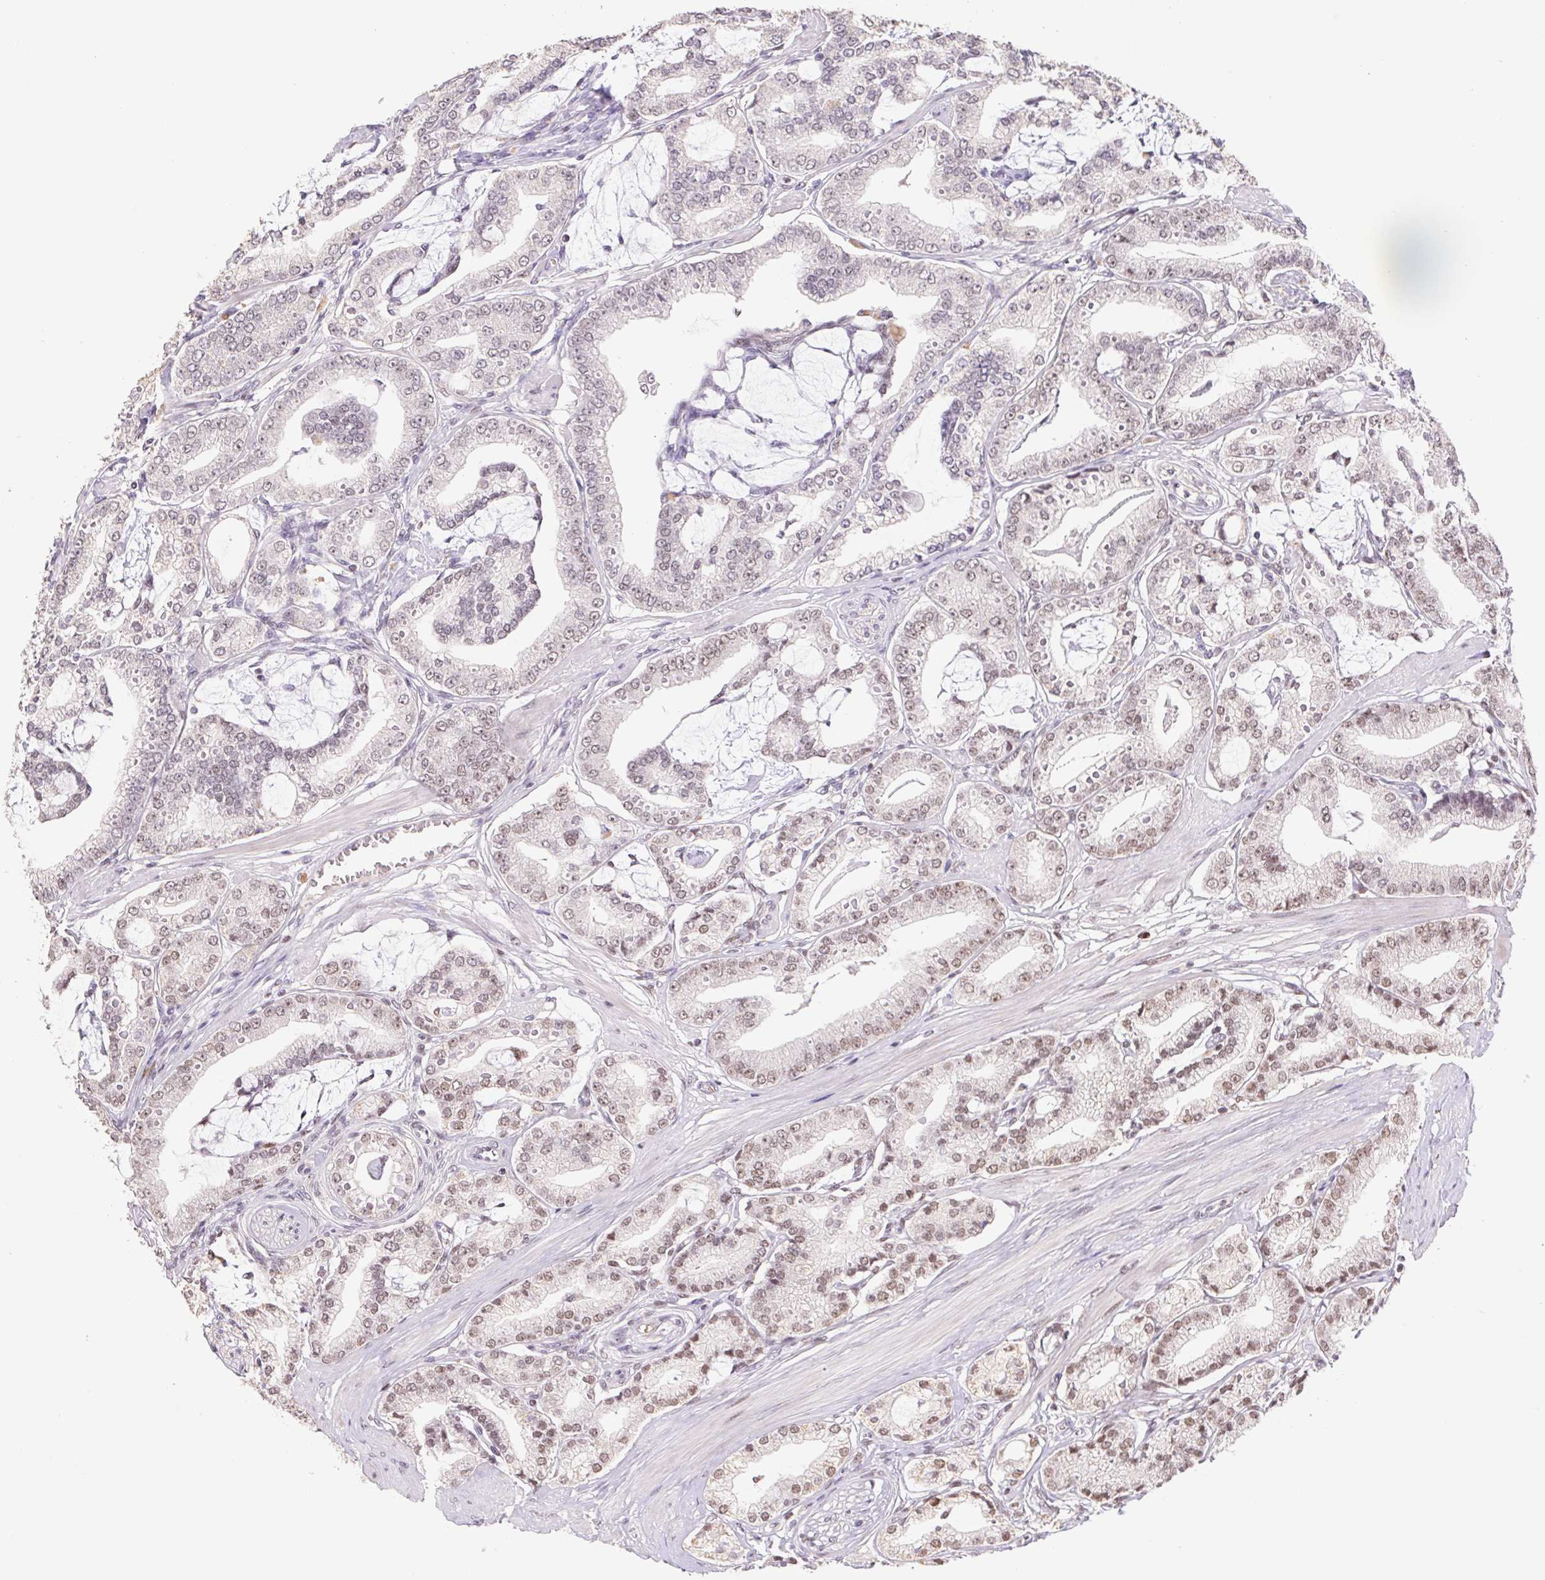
{"staining": {"intensity": "moderate", "quantity": ">75%", "location": "nuclear"}, "tissue": "prostate cancer", "cell_type": "Tumor cells", "image_type": "cancer", "snomed": [{"axis": "morphology", "description": "Adenocarcinoma, High grade"}, {"axis": "topography", "description": "Prostate"}], "caption": "Protein staining of prostate high-grade adenocarcinoma tissue exhibits moderate nuclear expression in about >75% of tumor cells. Immunohistochemistry (ihc) stains the protein in brown and the nuclei are stained blue.", "gene": "TRERF1", "patient": {"sex": "male", "age": 71}}